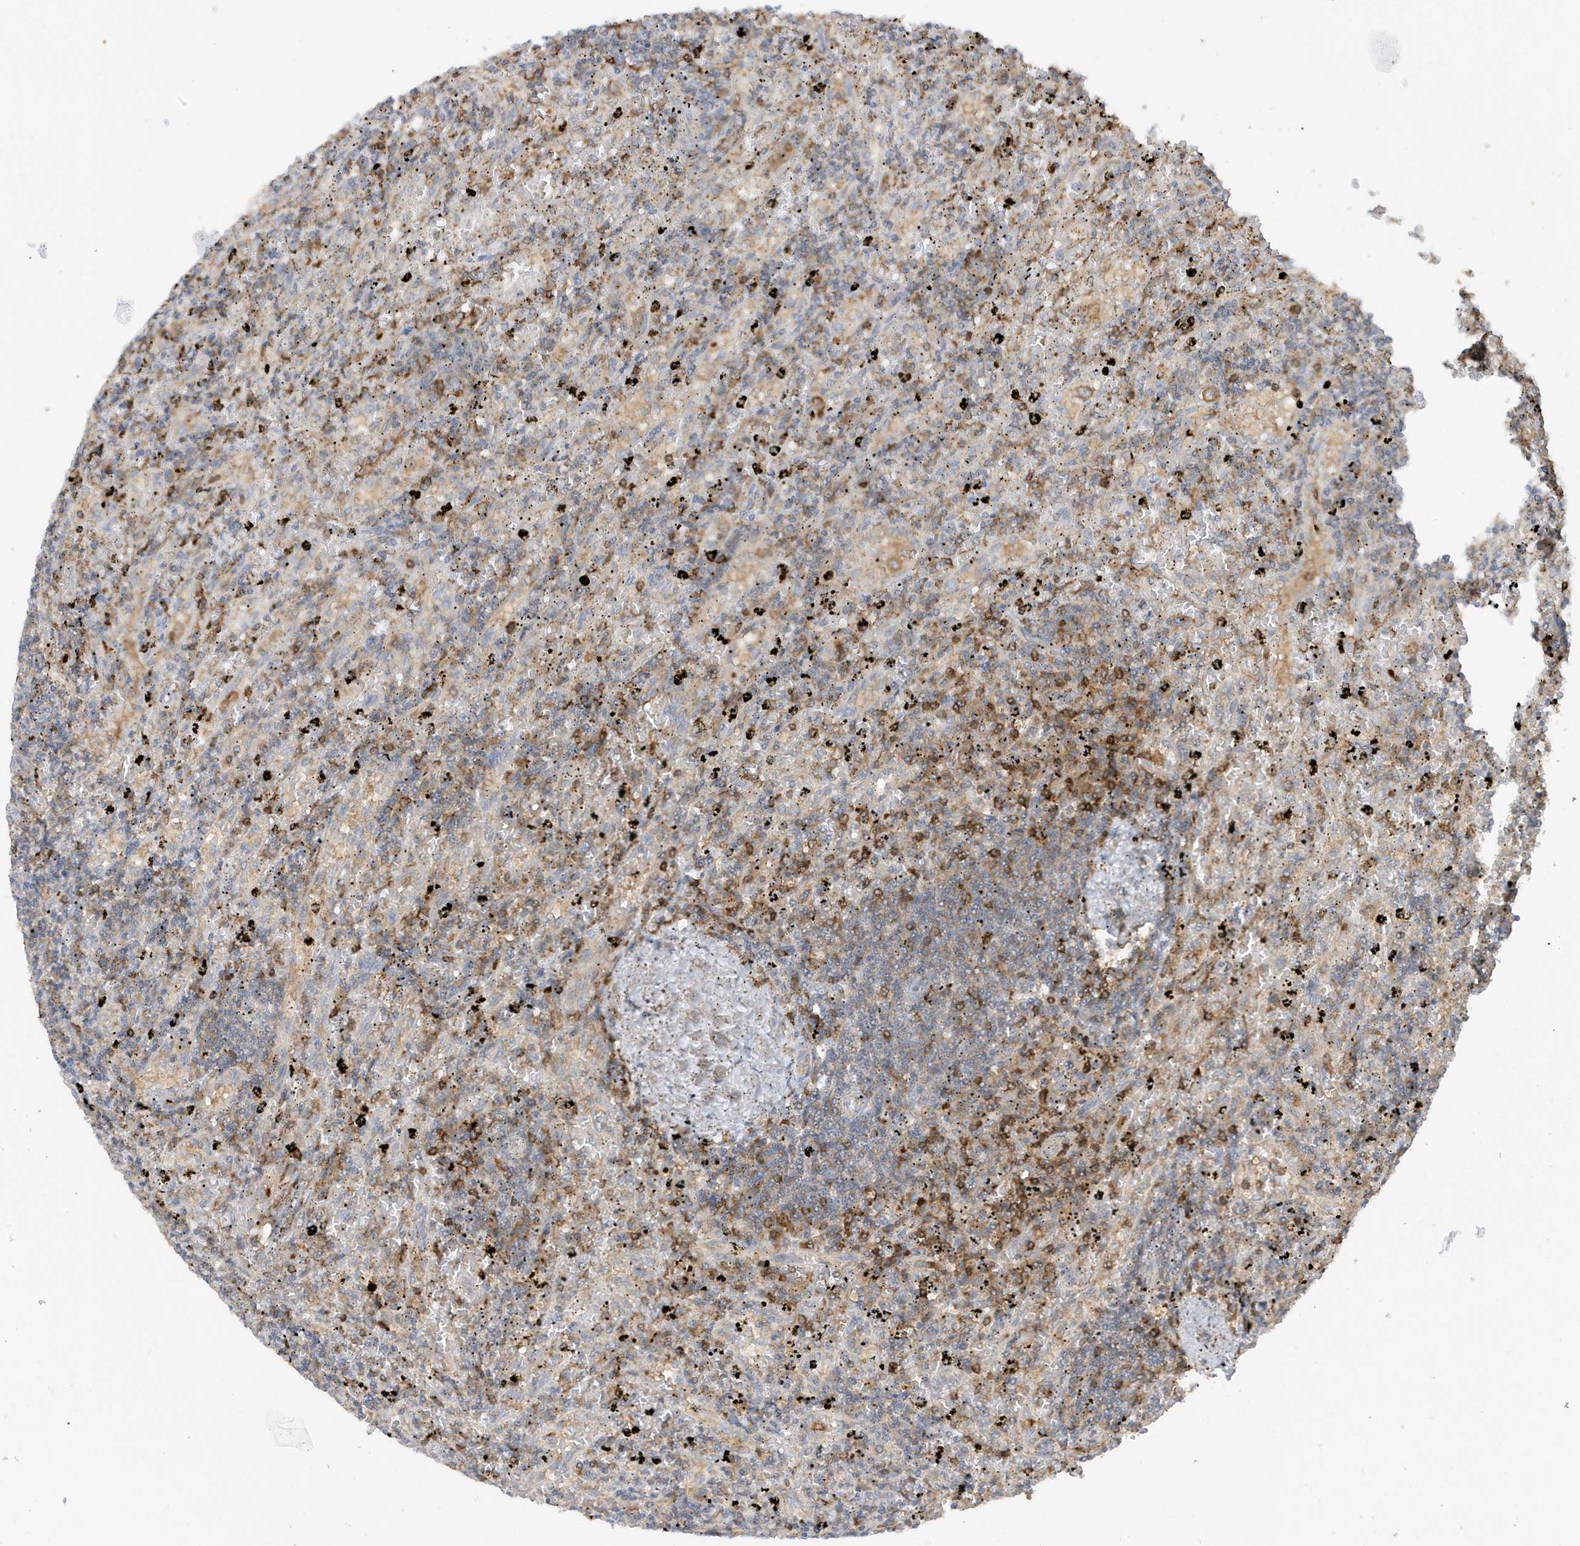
{"staining": {"intensity": "negative", "quantity": "none", "location": "none"}, "tissue": "lymphoma", "cell_type": "Tumor cells", "image_type": "cancer", "snomed": [{"axis": "morphology", "description": "Malignant lymphoma, non-Hodgkin's type, Low grade"}, {"axis": "topography", "description": "Spleen"}], "caption": "An image of lymphoma stained for a protein reveals no brown staining in tumor cells.", "gene": "PHACTR2", "patient": {"sex": "male", "age": 76}}